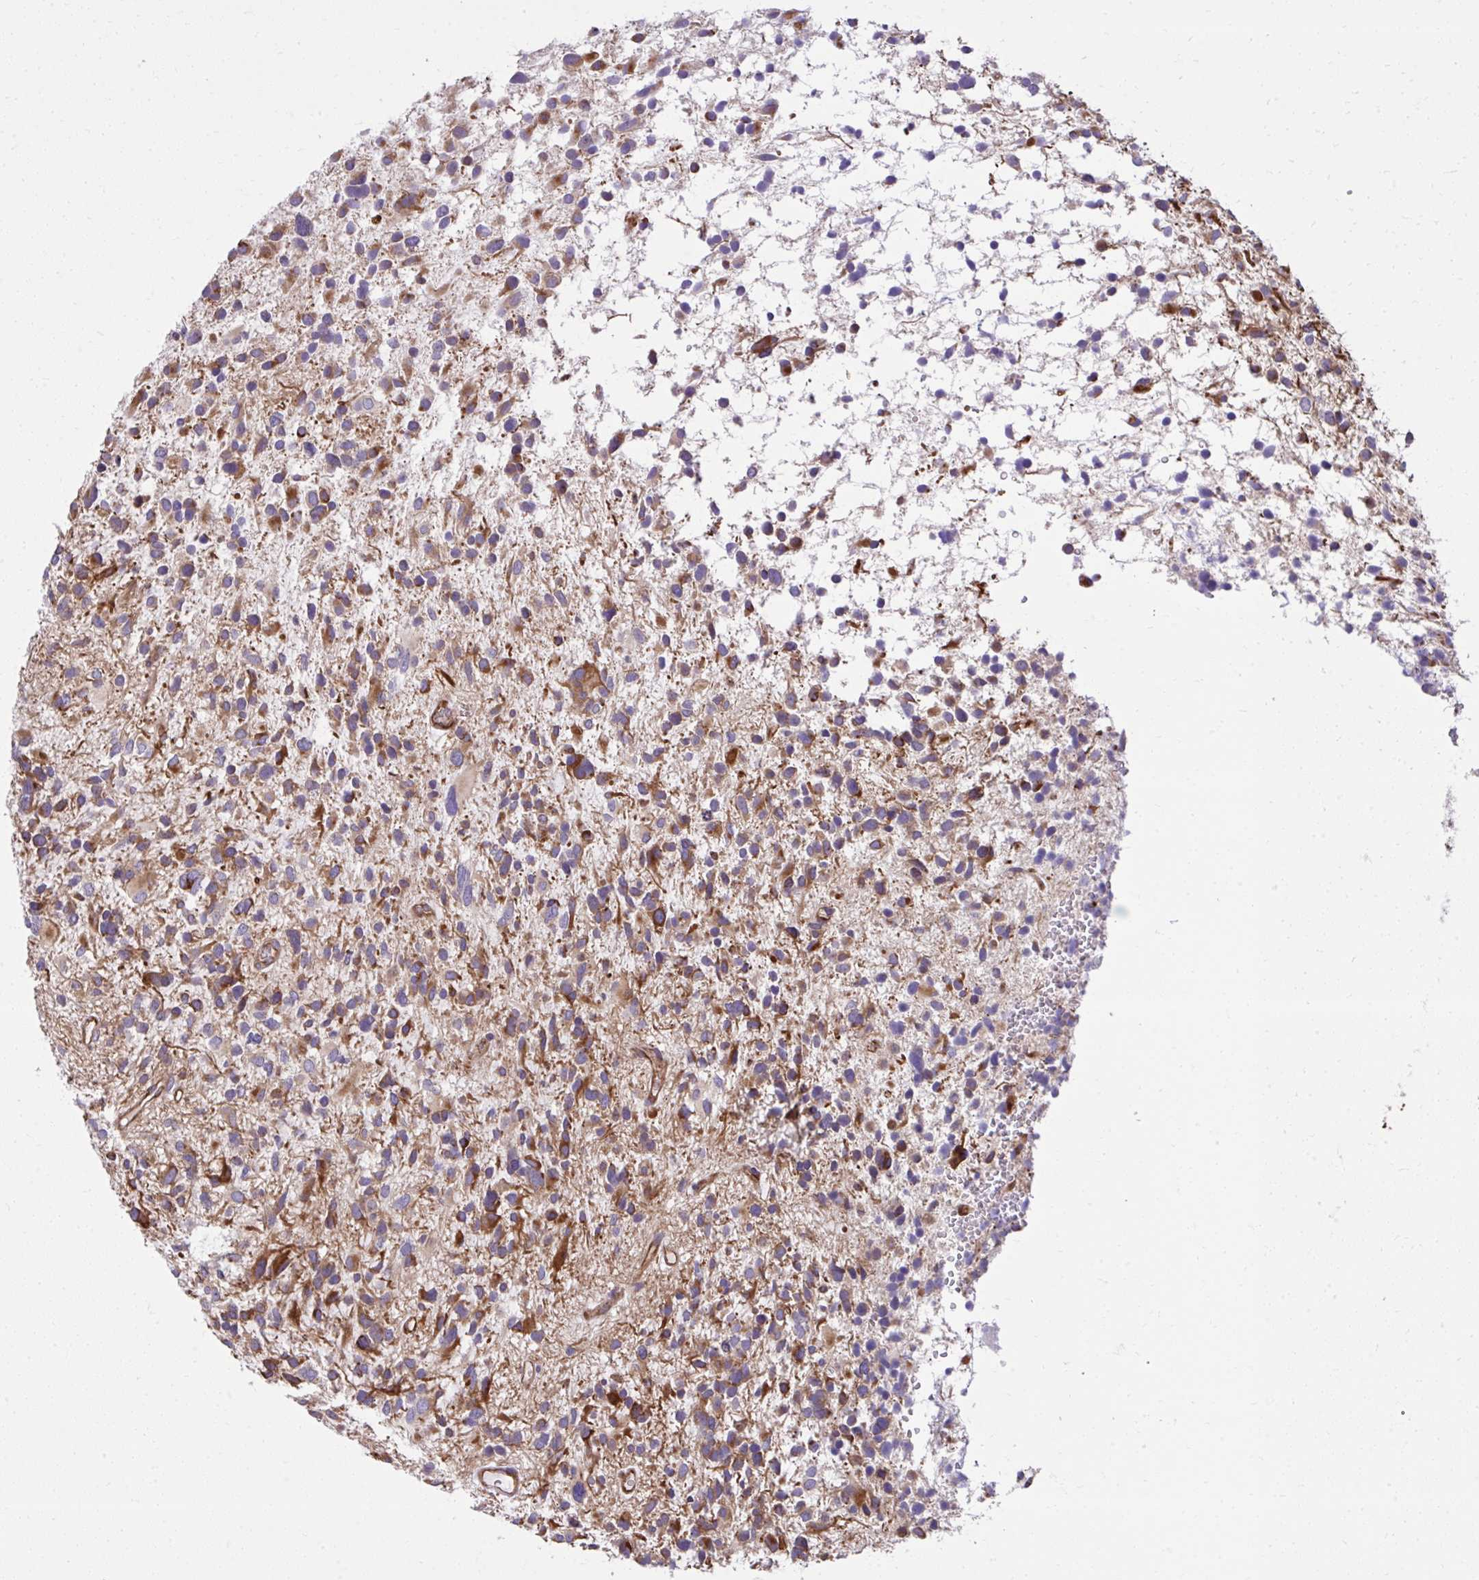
{"staining": {"intensity": "moderate", "quantity": ">75%", "location": "cytoplasmic/membranous"}, "tissue": "glioma", "cell_type": "Tumor cells", "image_type": "cancer", "snomed": [{"axis": "morphology", "description": "Glioma, malignant, High grade"}, {"axis": "topography", "description": "Brain"}], "caption": "A micrograph showing moderate cytoplasmic/membranous positivity in about >75% of tumor cells in malignant glioma (high-grade), as visualized by brown immunohistochemical staining.", "gene": "NMNAT3", "patient": {"sex": "female", "age": 11}}